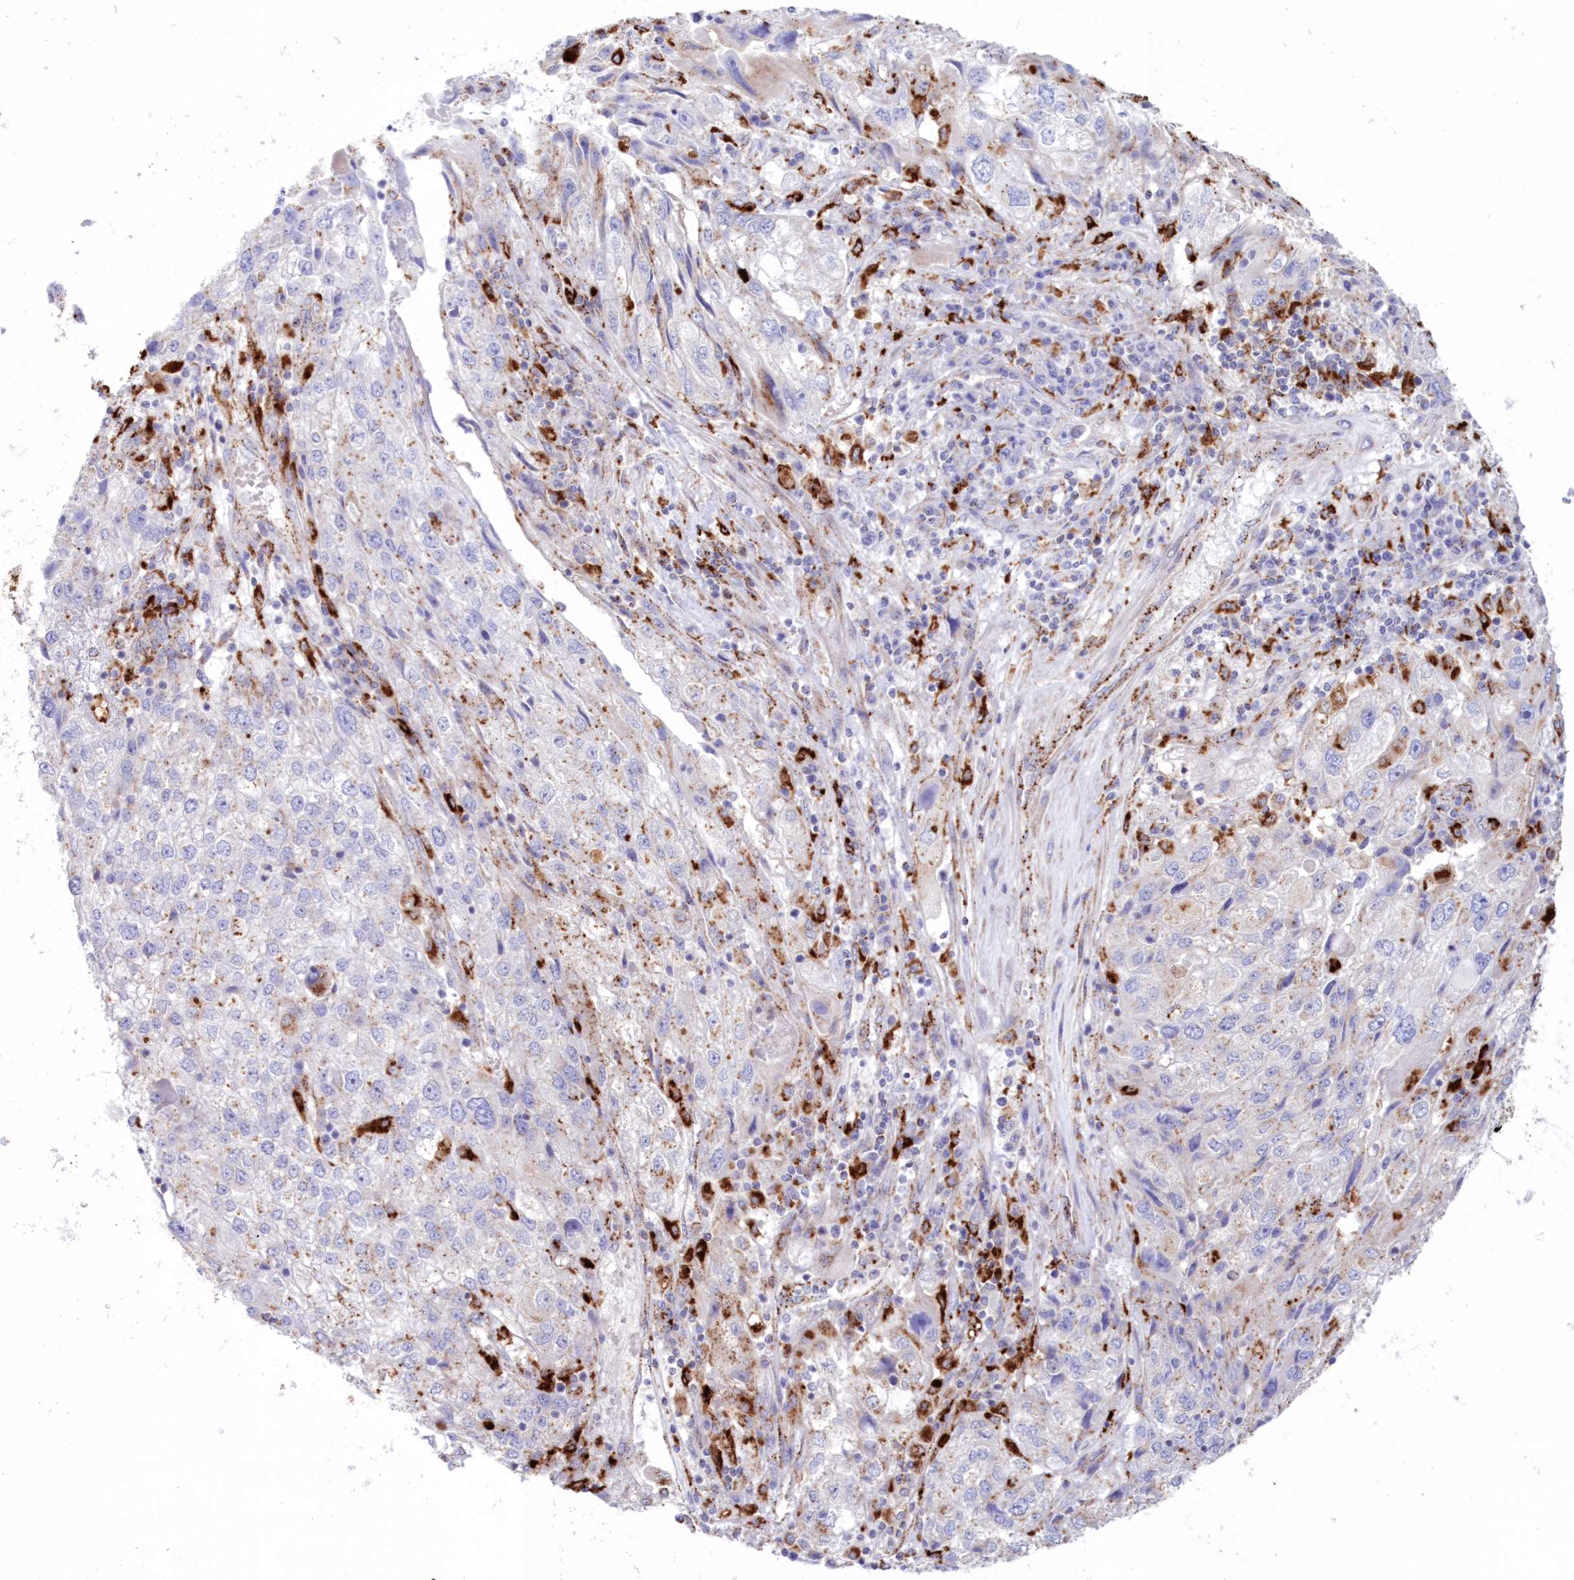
{"staining": {"intensity": "weak", "quantity": "<25%", "location": "cytoplasmic/membranous"}, "tissue": "endometrial cancer", "cell_type": "Tumor cells", "image_type": "cancer", "snomed": [{"axis": "morphology", "description": "Adenocarcinoma, NOS"}, {"axis": "topography", "description": "Endometrium"}], "caption": "IHC of human endometrial cancer (adenocarcinoma) shows no expression in tumor cells. Nuclei are stained in blue.", "gene": "TPP1", "patient": {"sex": "female", "age": 49}}